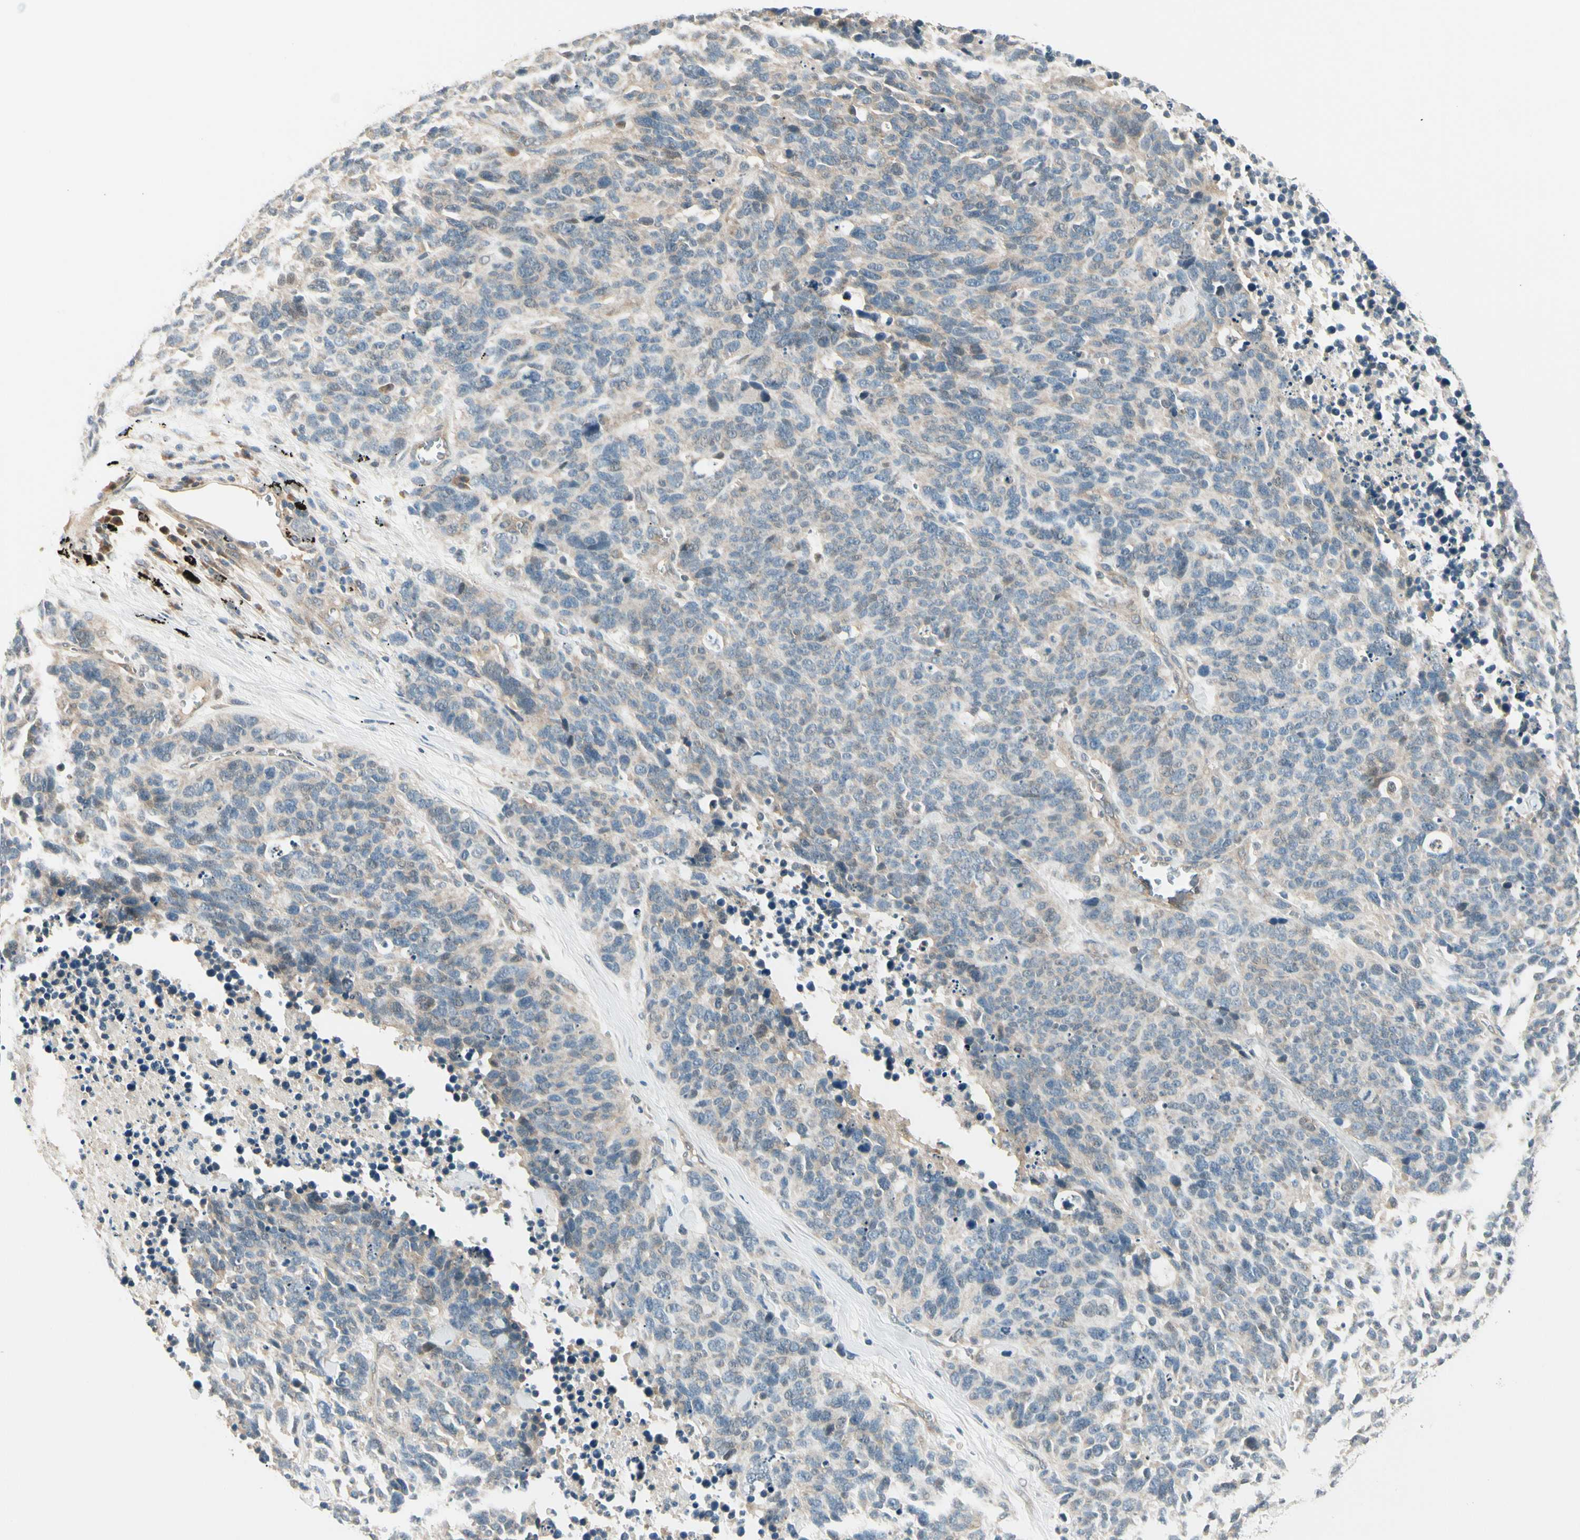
{"staining": {"intensity": "weak", "quantity": "<25%", "location": "cytoplasmic/membranous"}, "tissue": "lung cancer", "cell_type": "Tumor cells", "image_type": "cancer", "snomed": [{"axis": "morphology", "description": "Neoplasm, malignant, NOS"}, {"axis": "topography", "description": "Lung"}], "caption": "The micrograph shows no significant positivity in tumor cells of lung cancer (neoplasm (malignant)).", "gene": "EPHB3", "patient": {"sex": "female", "age": 58}}